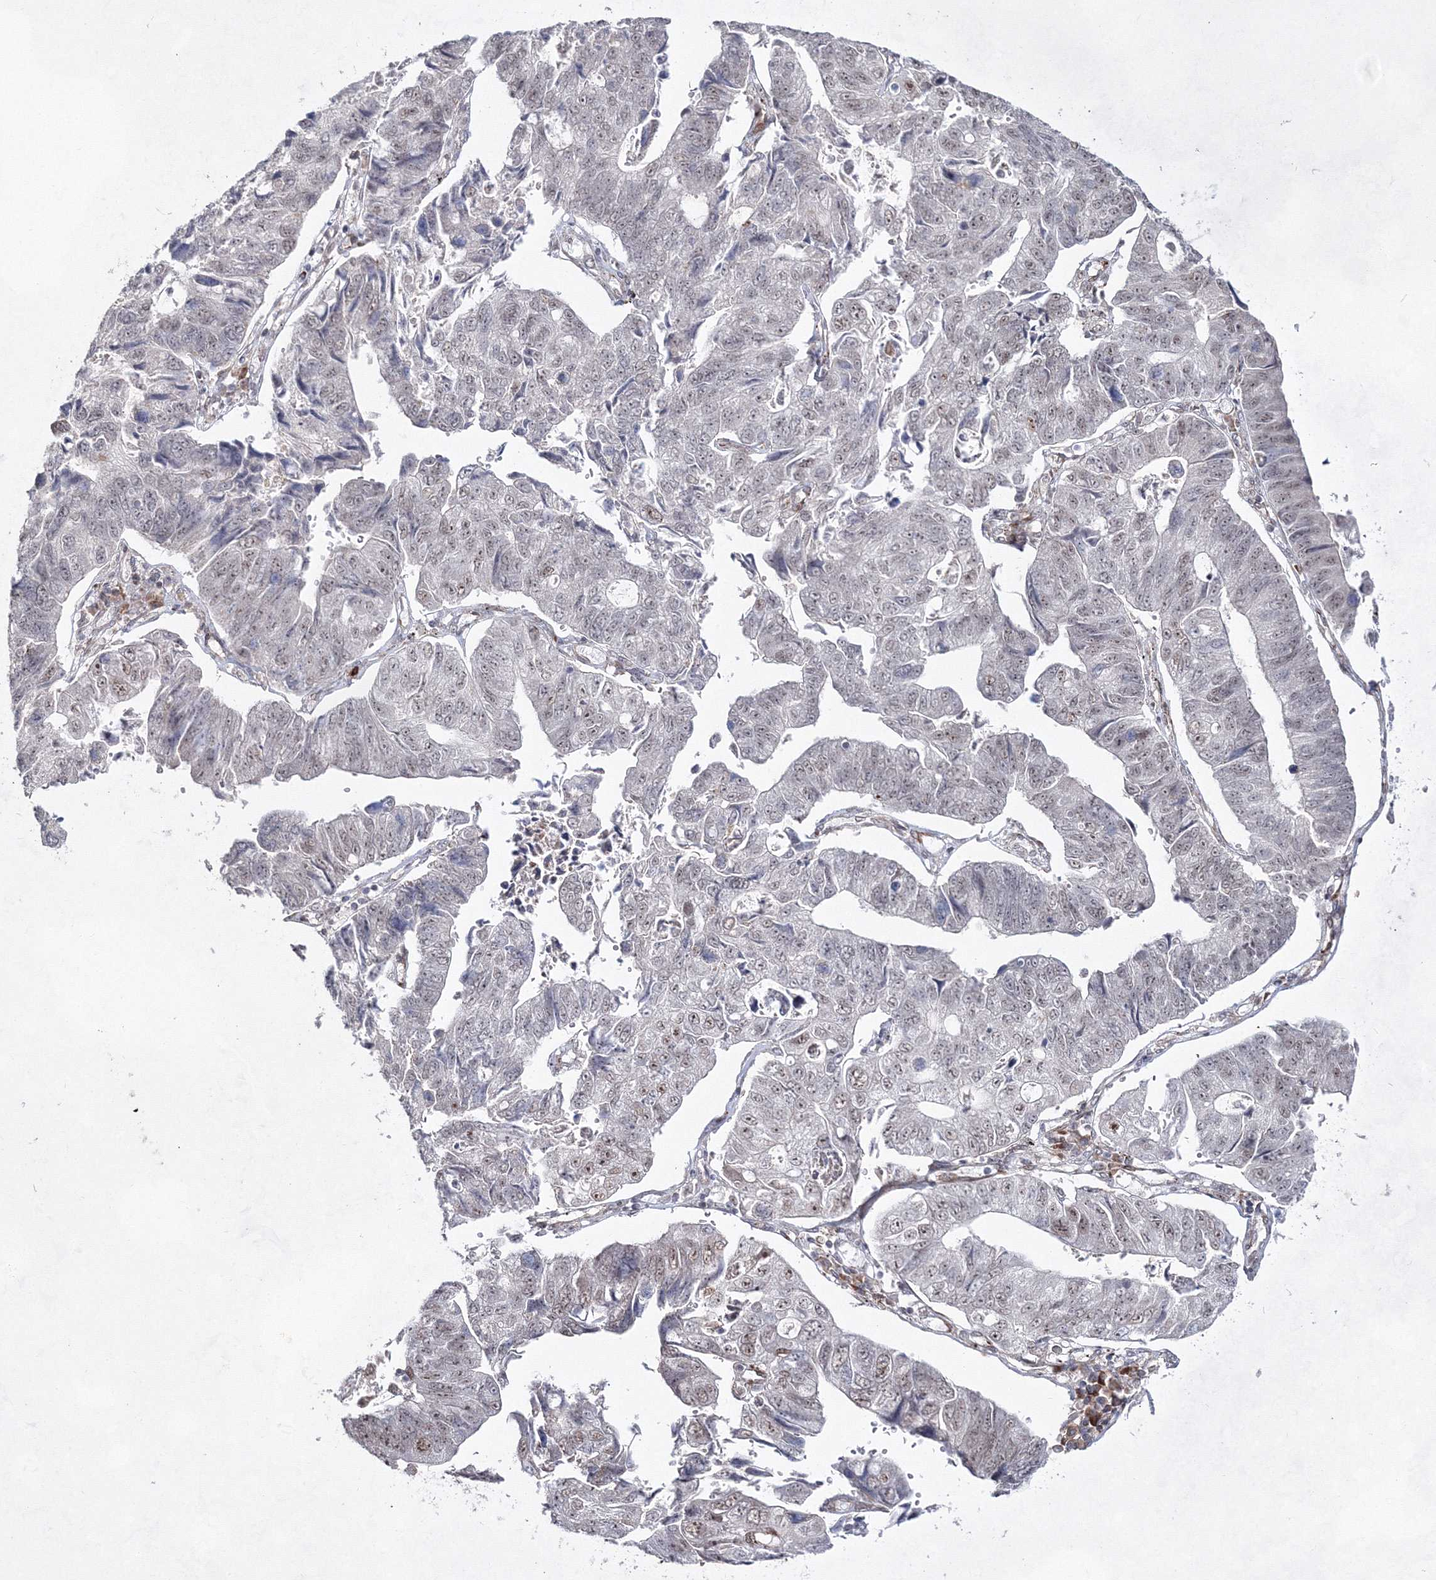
{"staining": {"intensity": "weak", "quantity": "25%-75%", "location": "nuclear"}, "tissue": "stomach cancer", "cell_type": "Tumor cells", "image_type": "cancer", "snomed": [{"axis": "morphology", "description": "Adenocarcinoma, NOS"}, {"axis": "topography", "description": "Stomach"}], "caption": "Stomach adenocarcinoma stained with a protein marker reveals weak staining in tumor cells.", "gene": "SNIP1", "patient": {"sex": "male", "age": 59}}